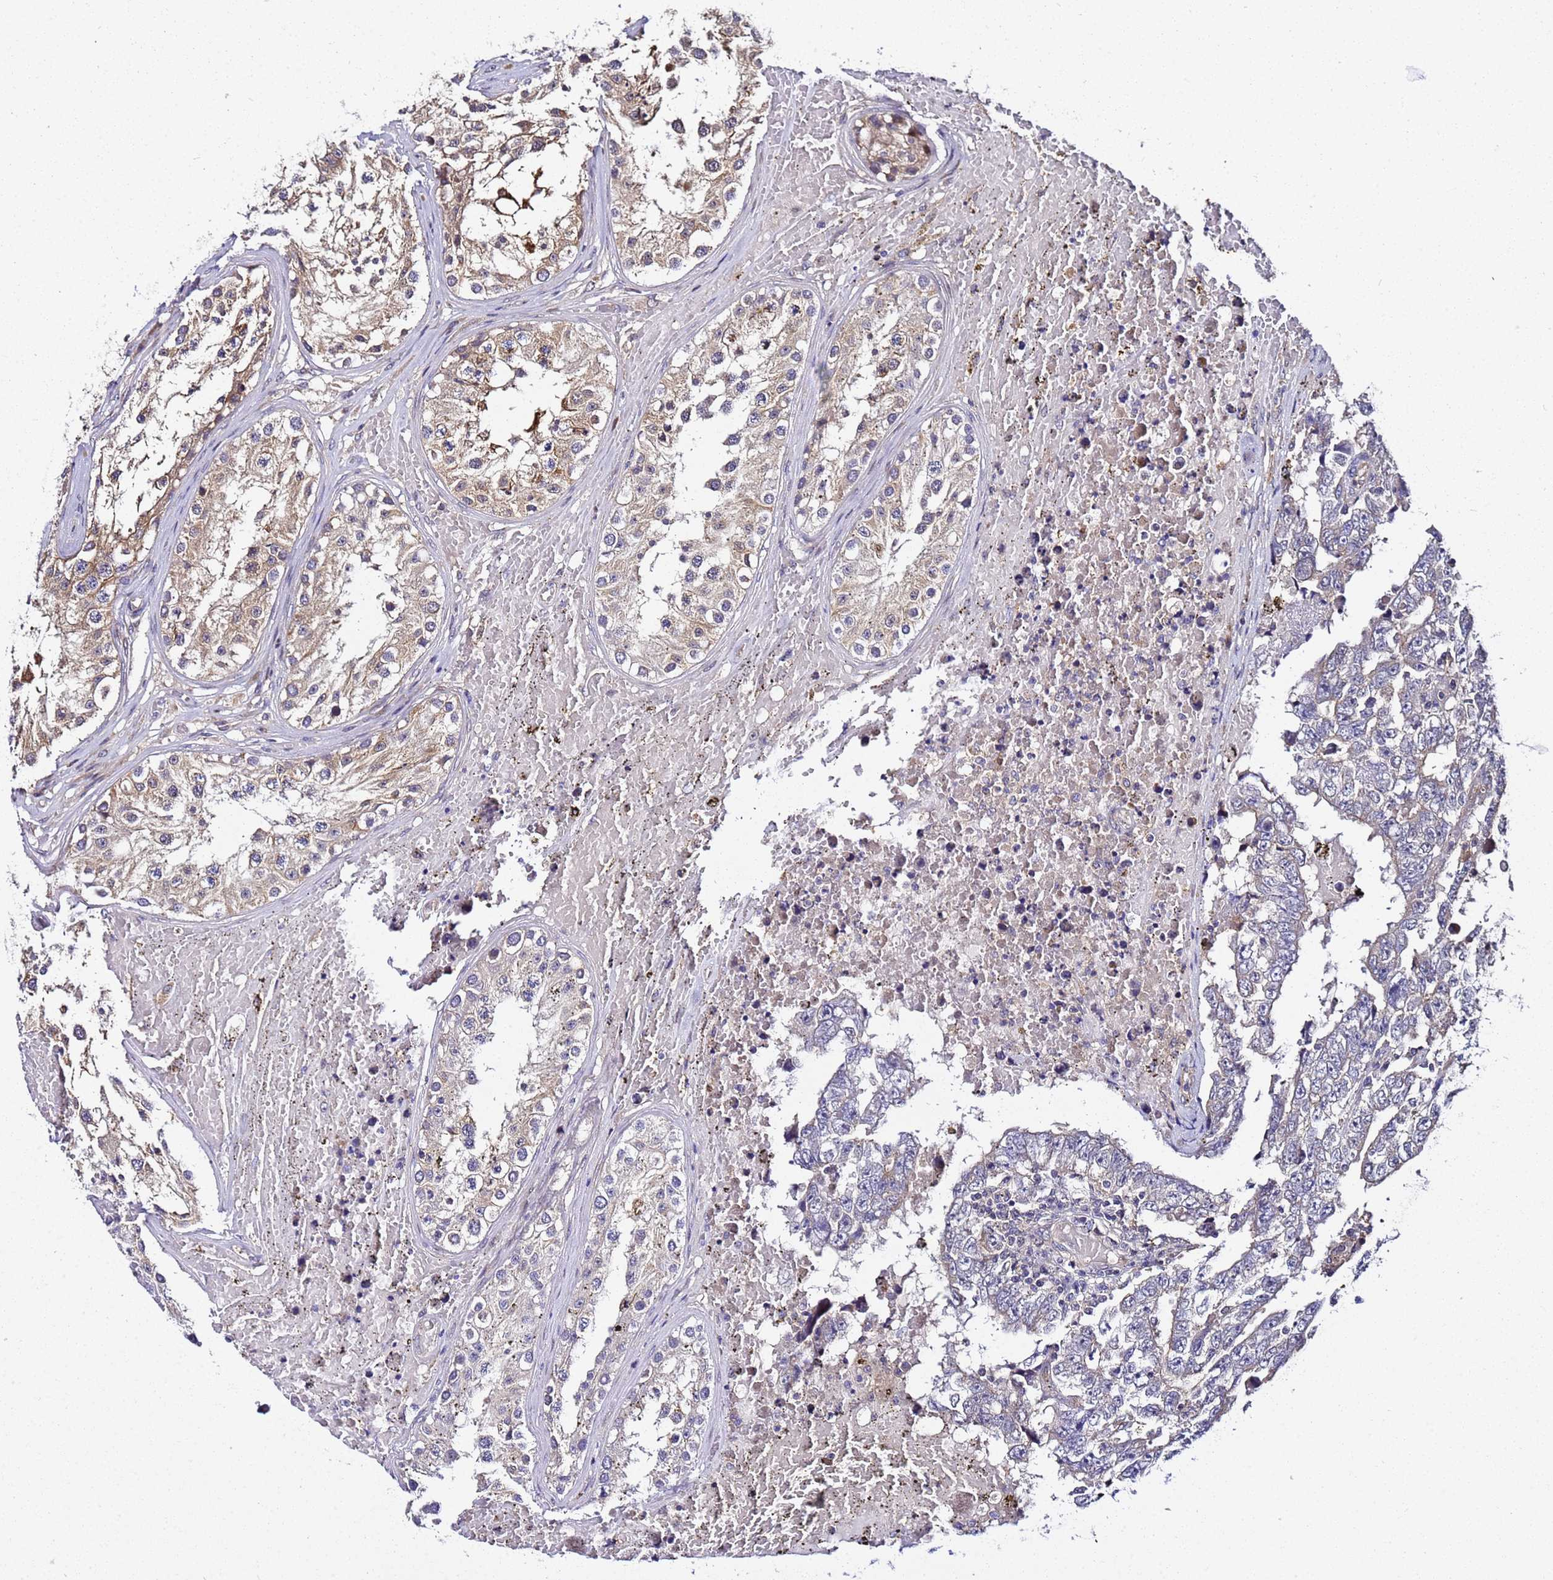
{"staining": {"intensity": "moderate", "quantity": "<25%", "location": "cytoplasmic/membranous"}, "tissue": "testis cancer", "cell_type": "Tumor cells", "image_type": "cancer", "snomed": [{"axis": "morphology", "description": "Carcinoma, Embryonal, NOS"}, {"axis": "topography", "description": "Testis"}], "caption": "Immunohistochemistry (IHC) staining of embryonal carcinoma (testis), which shows low levels of moderate cytoplasmic/membranous expression in approximately <25% of tumor cells indicating moderate cytoplasmic/membranous protein positivity. The staining was performed using DAB (3,3'-diaminobenzidine) (brown) for protein detection and nuclei were counterstained in hematoxylin (blue).", "gene": "PLXDC2", "patient": {"sex": "male", "age": 25}}